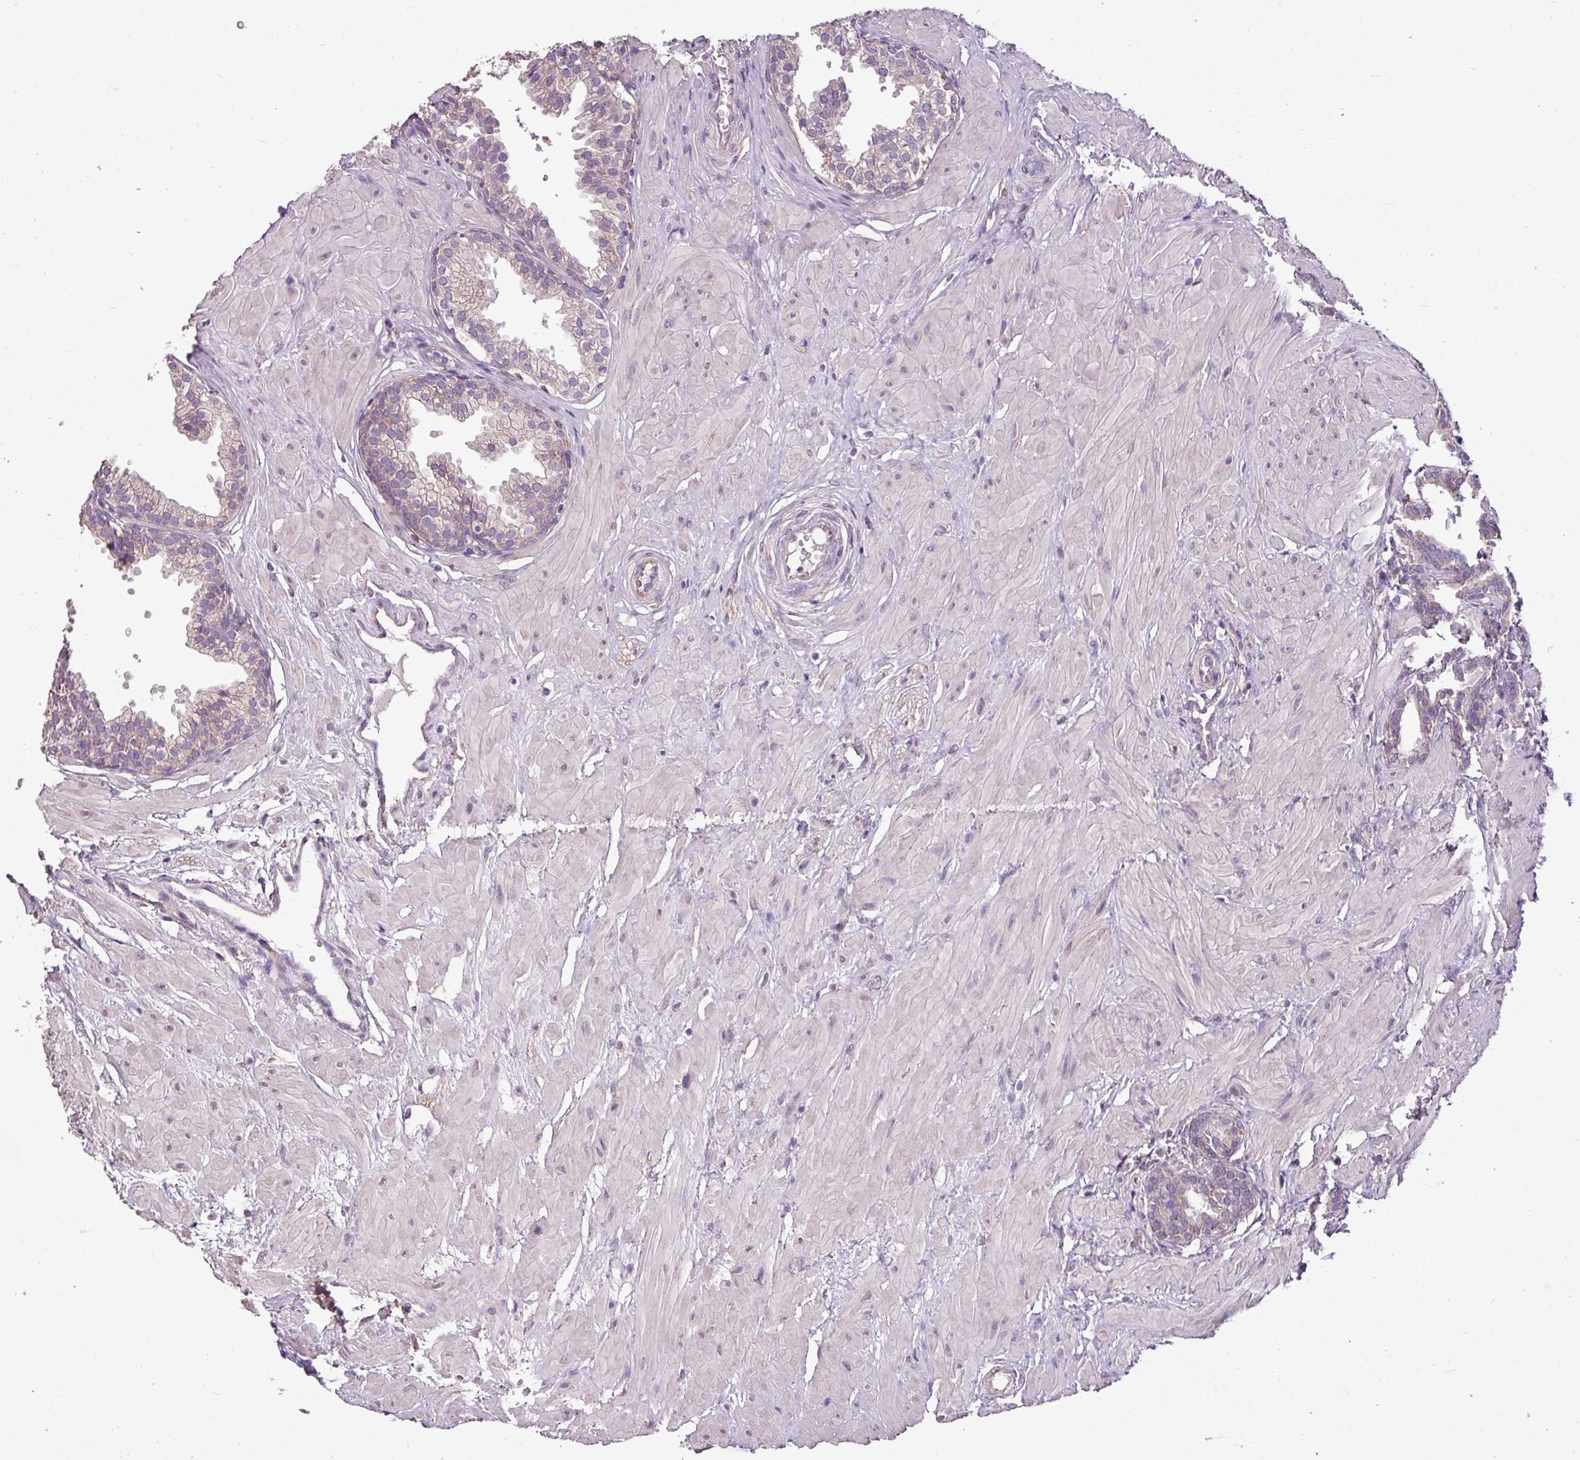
{"staining": {"intensity": "weak", "quantity": "<25%", "location": "cytoplasmic/membranous"}, "tissue": "prostate", "cell_type": "Glandular cells", "image_type": "normal", "snomed": [{"axis": "morphology", "description": "Normal tissue, NOS"}, {"axis": "topography", "description": "Prostate"}, {"axis": "topography", "description": "Peripheral nerve tissue"}], "caption": "This histopathology image is of normal prostate stained with IHC to label a protein in brown with the nuclei are counter-stained blue. There is no staining in glandular cells.", "gene": "ALDH2", "patient": {"sex": "male", "age": 55}}